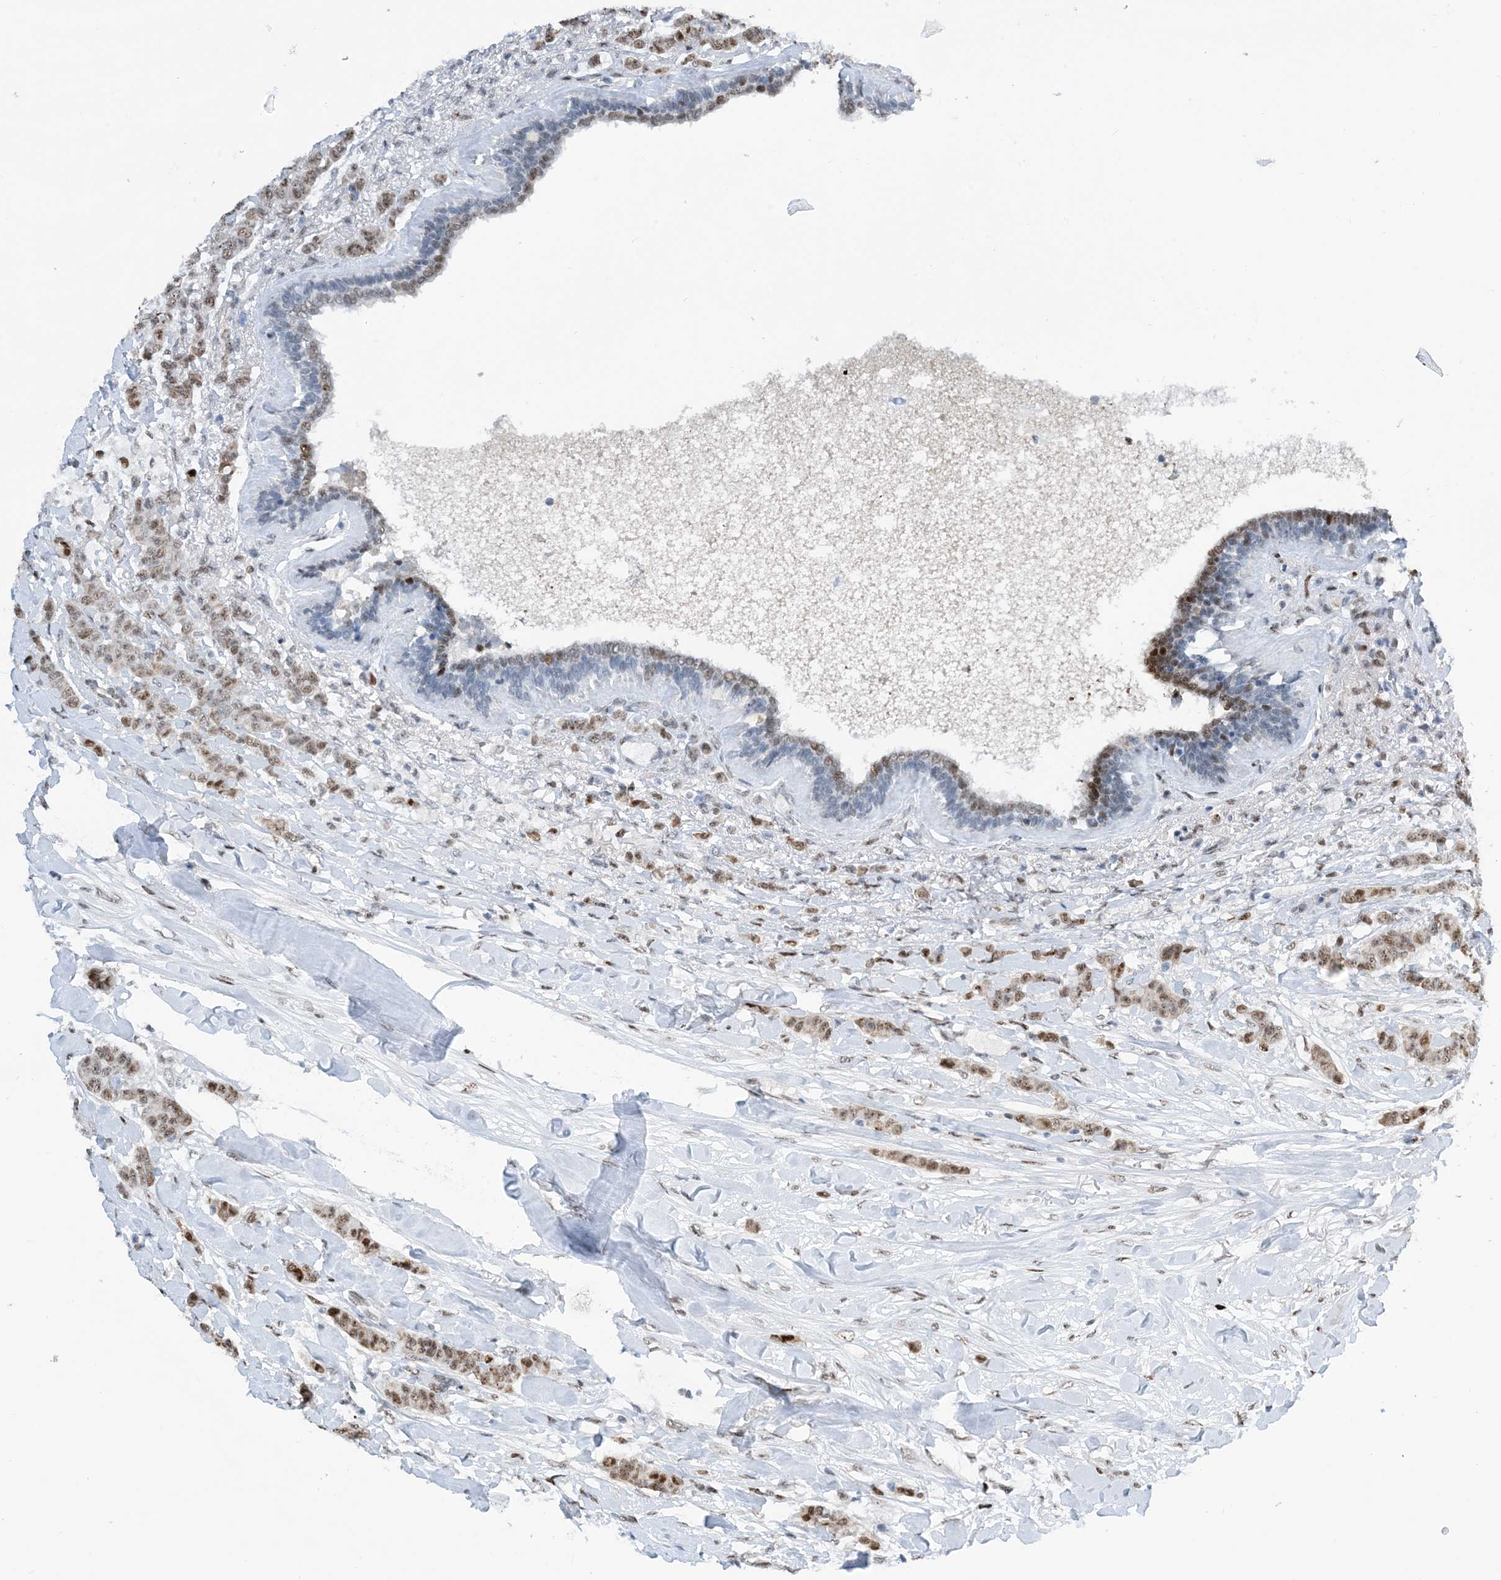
{"staining": {"intensity": "weak", "quantity": ">75%", "location": "nuclear"}, "tissue": "breast cancer", "cell_type": "Tumor cells", "image_type": "cancer", "snomed": [{"axis": "morphology", "description": "Duct carcinoma"}, {"axis": "topography", "description": "Breast"}], "caption": "Protein staining demonstrates weak nuclear expression in about >75% of tumor cells in breast infiltrating ductal carcinoma.", "gene": "HEMK1", "patient": {"sex": "female", "age": 40}}